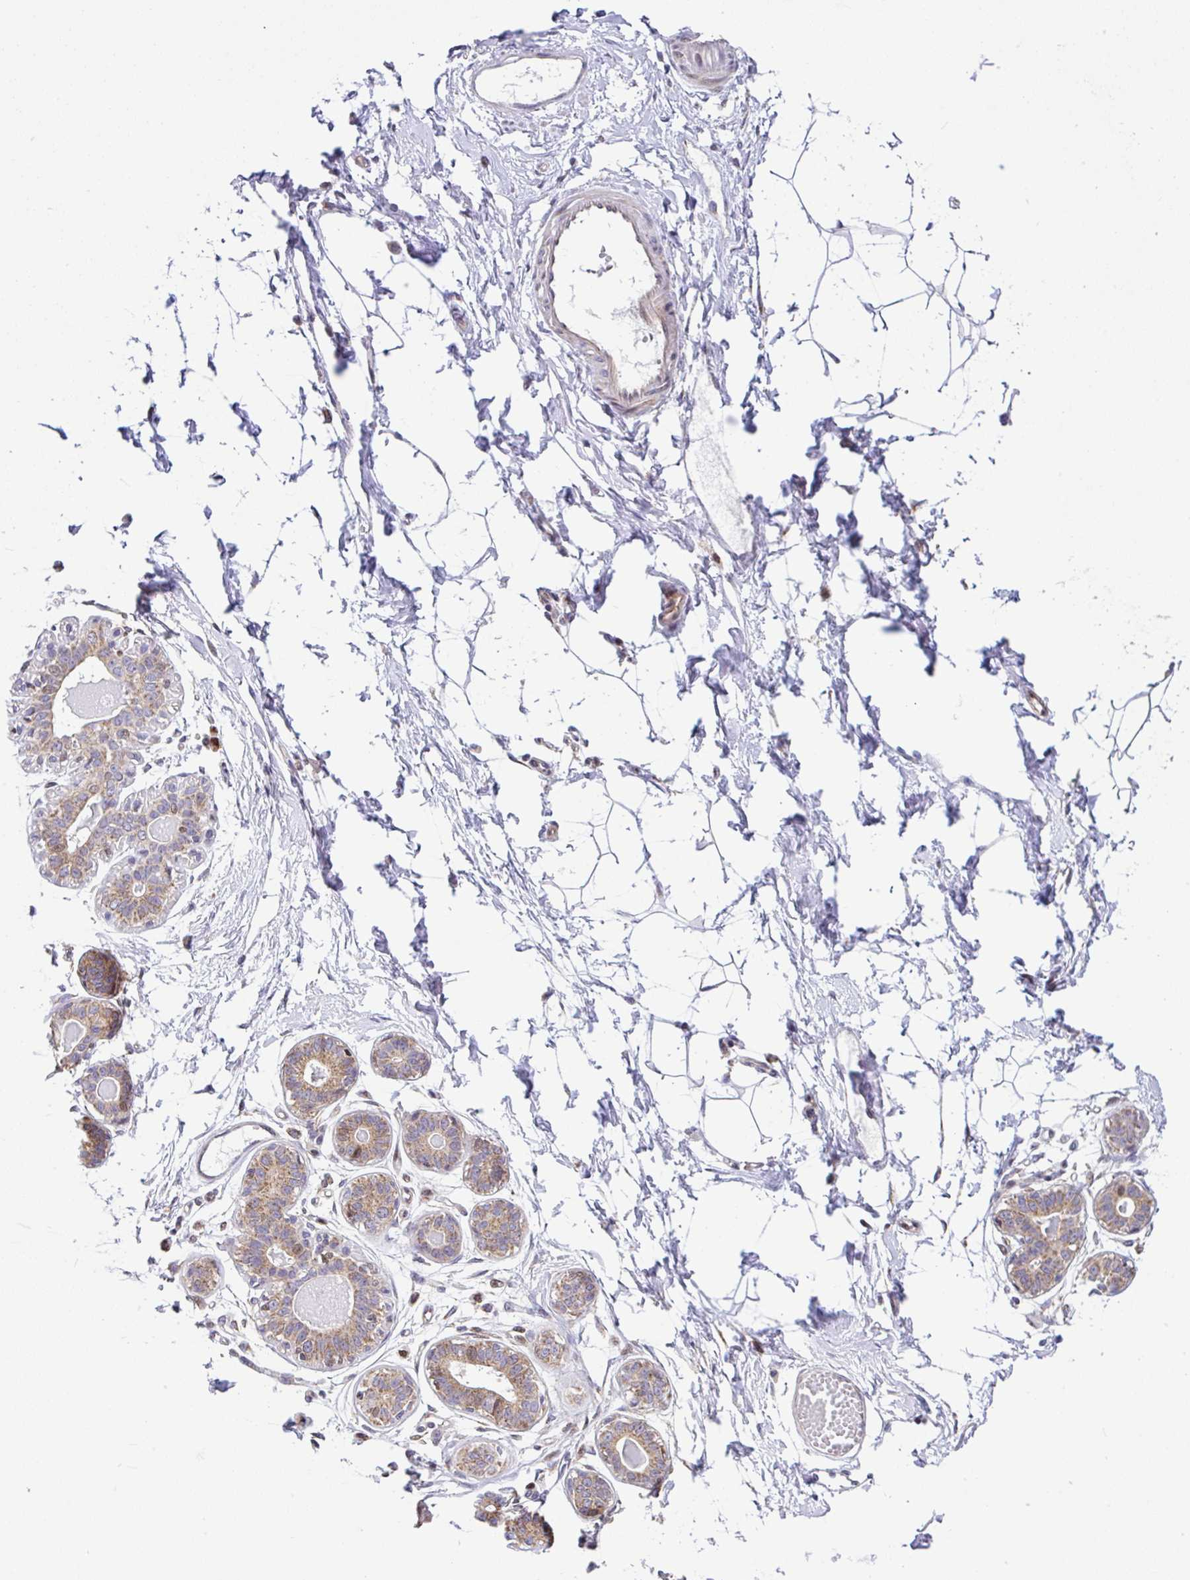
{"staining": {"intensity": "negative", "quantity": "none", "location": "none"}, "tissue": "breast", "cell_type": "Adipocytes", "image_type": "normal", "snomed": [{"axis": "morphology", "description": "Normal tissue, NOS"}, {"axis": "topography", "description": "Breast"}], "caption": "High magnification brightfield microscopy of normal breast stained with DAB (brown) and counterstained with hematoxylin (blue): adipocytes show no significant positivity. (DAB (3,3'-diaminobenzidine) immunohistochemistry visualized using brightfield microscopy, high magnification).", "gene": "FIGNL1", "patient": {"sex": "female", "age": 45}}